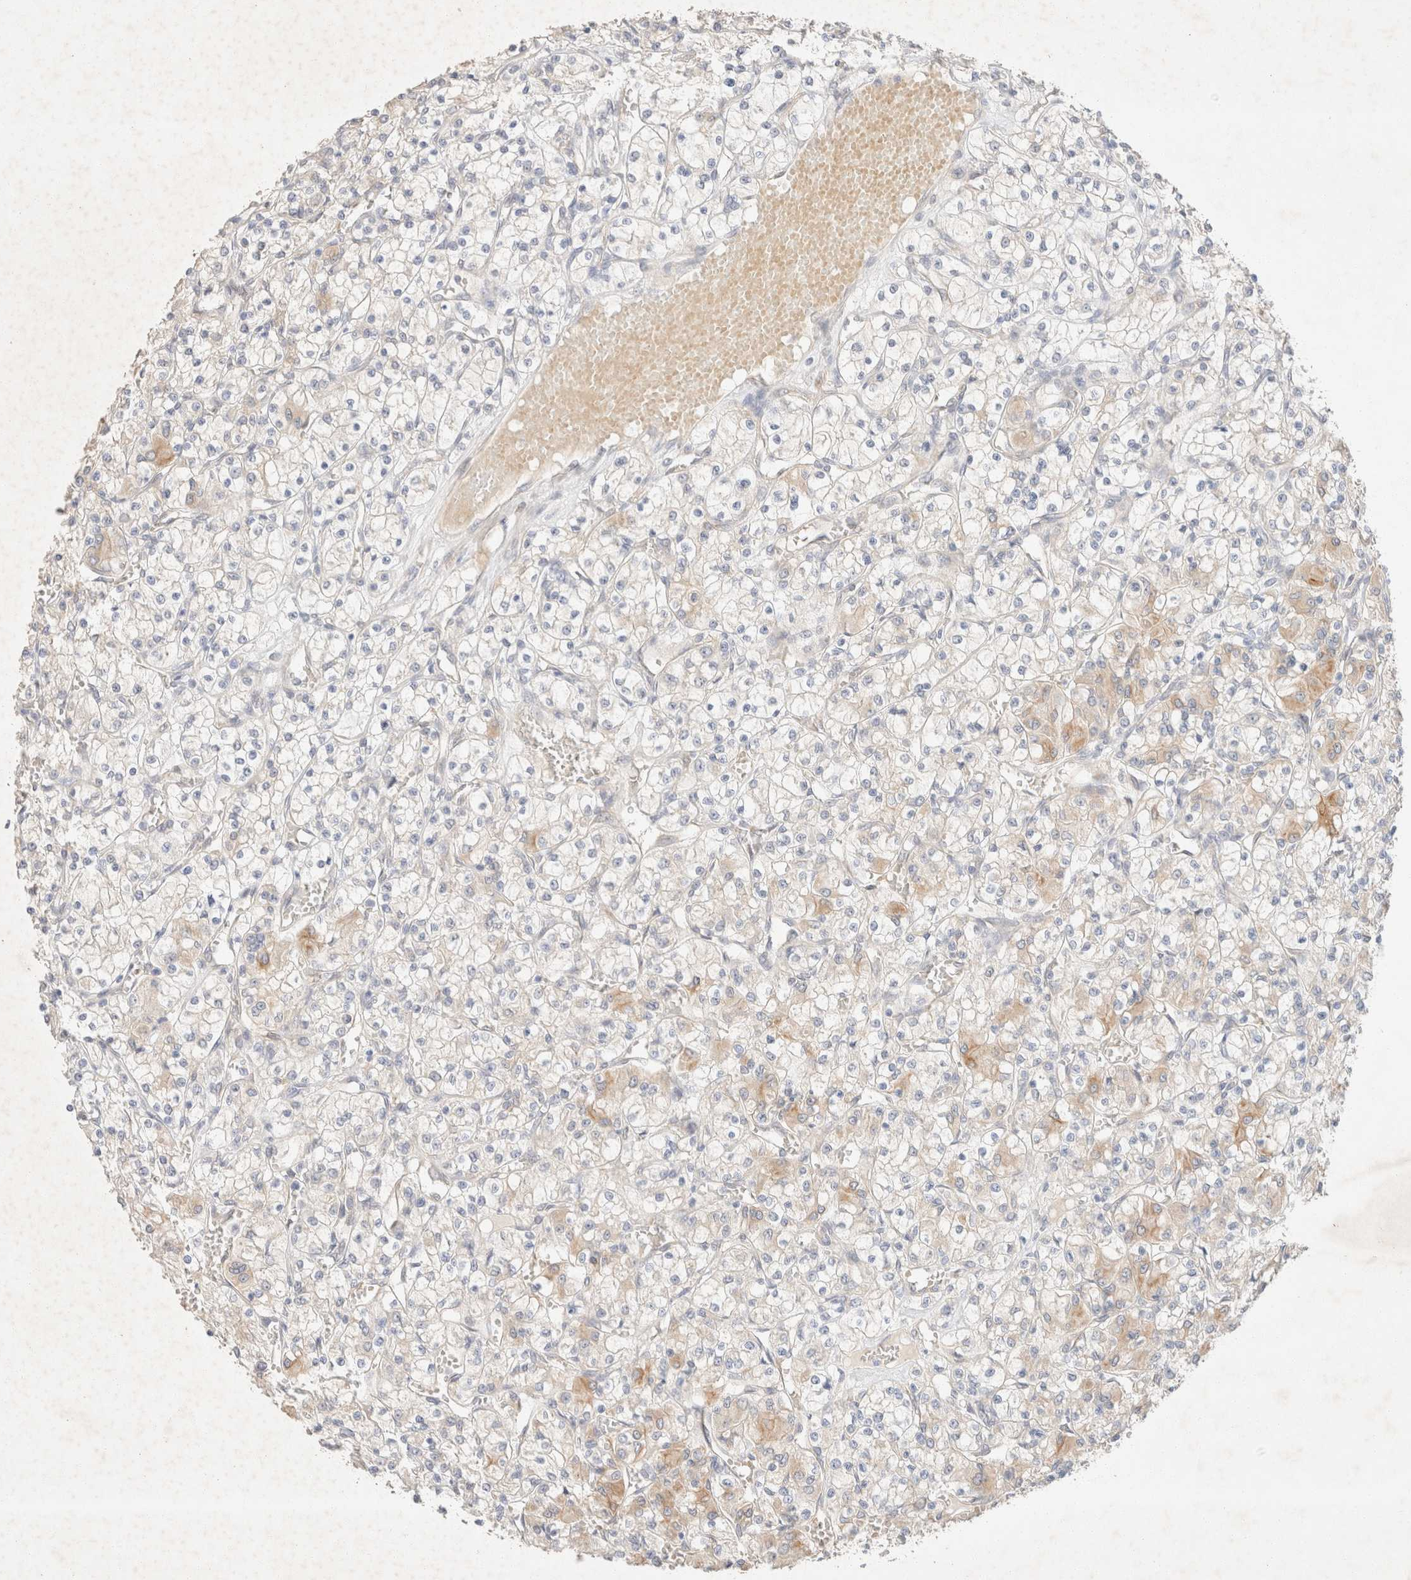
{"staining": {"intensity": "negative", "quantity": "none", "location": "none"}, "tissue": "renal cancer", "cell_type": "Tumor cells", "image_type": "cancer", "snomed": [{"axis": "morphology", "description": "Adenocarcinoma, NOS"}, {"axis": "topography", "description": "Kidney"}], "caption": "Immunohistochemical staining of human renal cancer (adenocarcinoma) exhibits no significant staining in tumor cells.", "gene": "CSNK1E", "patient": {"sex": "female", "age": 59}}